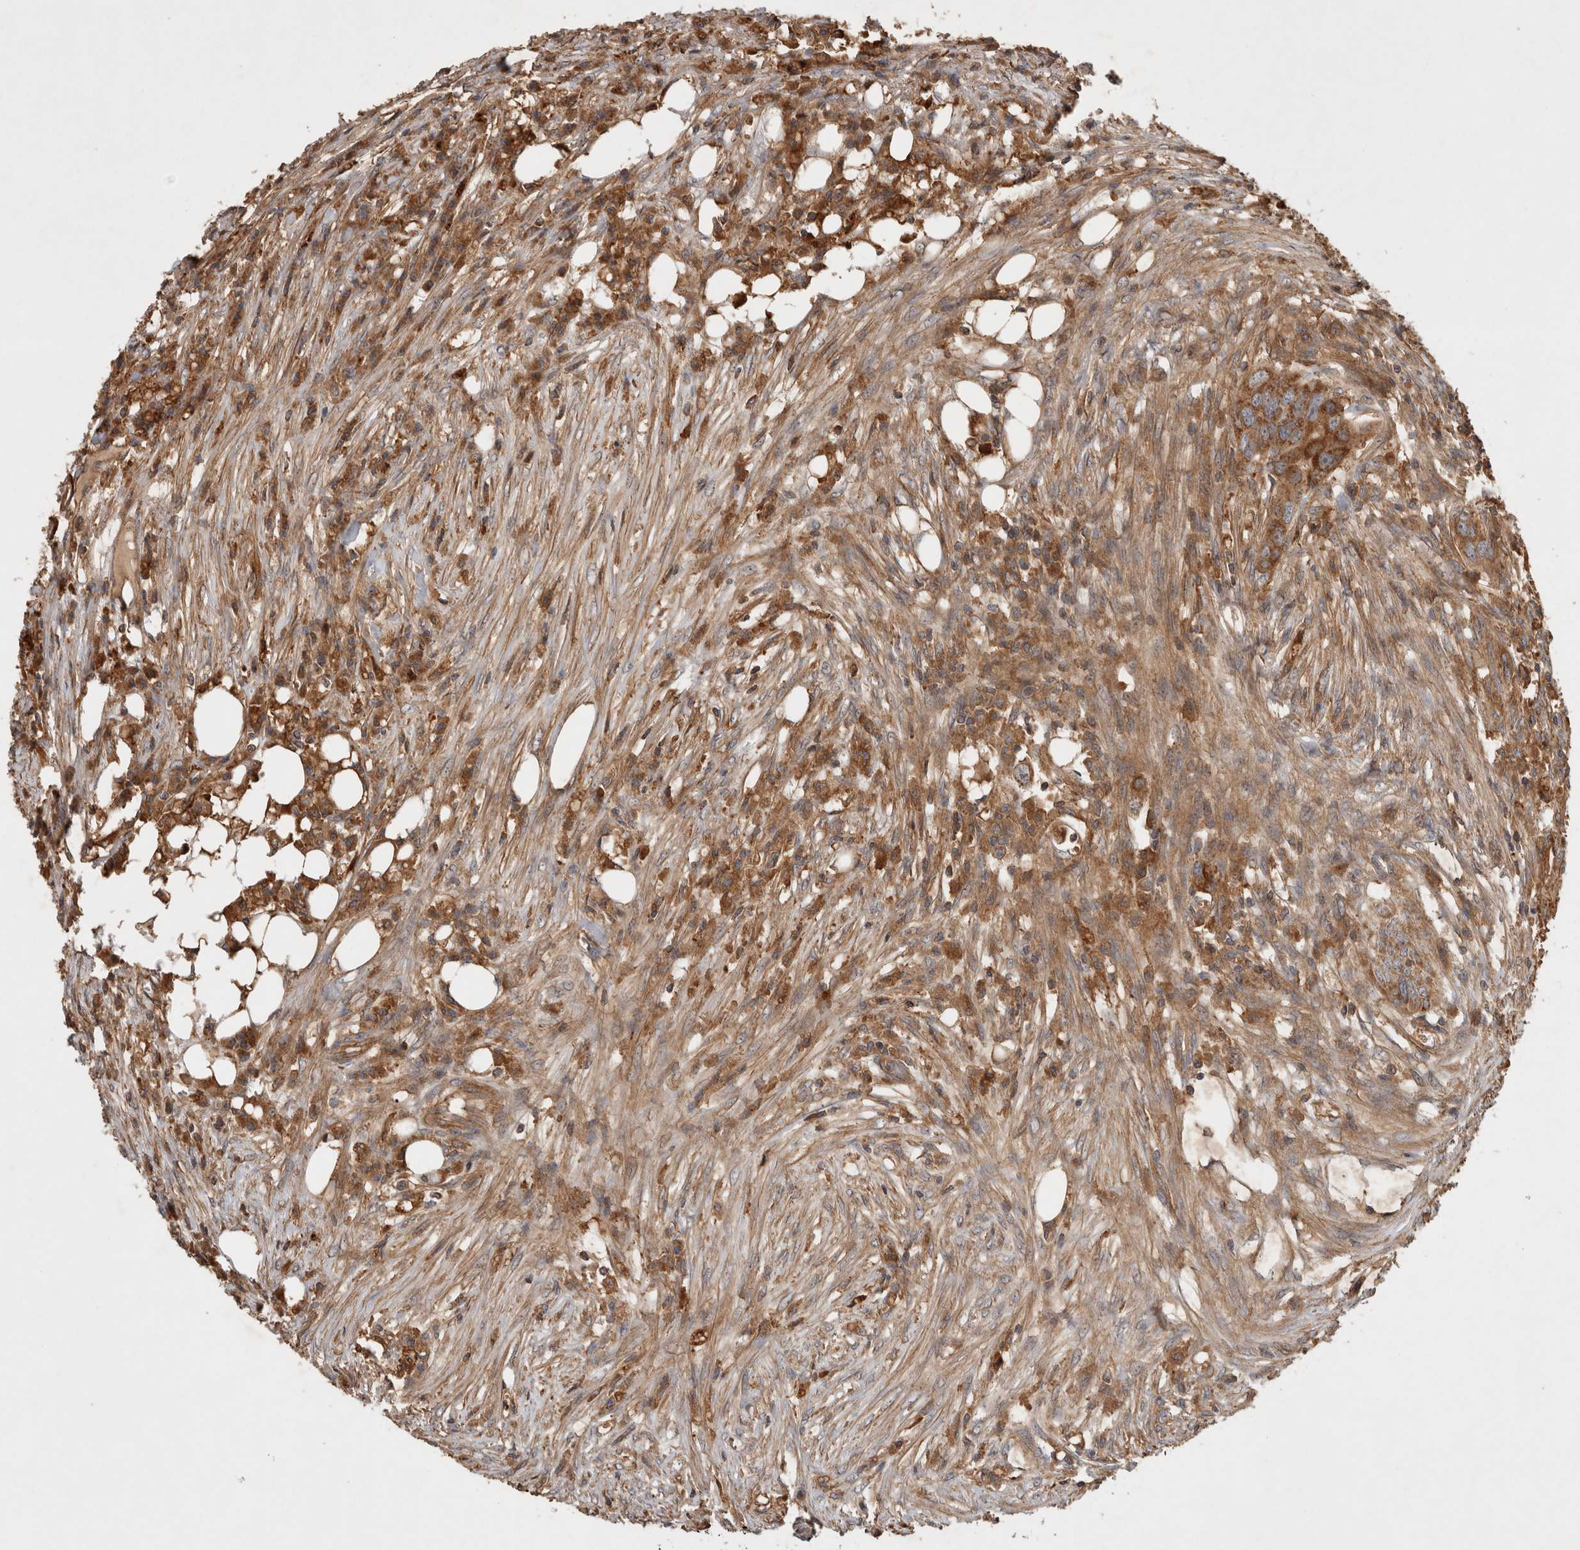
{"staining": {"intensity": "moderate", "quantity": ">75%", "location": "cytoplasmic/membranous"}, "tissue": "colorectal cancer", "cell_type": "Tumor cells", "image_type": "cancer", "snomed": [{"axis": "morphology", "description": "Adenocarcinoma, NOS"}, {"axis": "topography", "description": "Colon"}], "caption": "IHC of colorectal cancer shows medium levels of moderate cytoplasmic/membranous positivity in approximately >75% of tumor cells.", "gene": "SERAC1", "patient": {"sex": "male", "age": 71}}